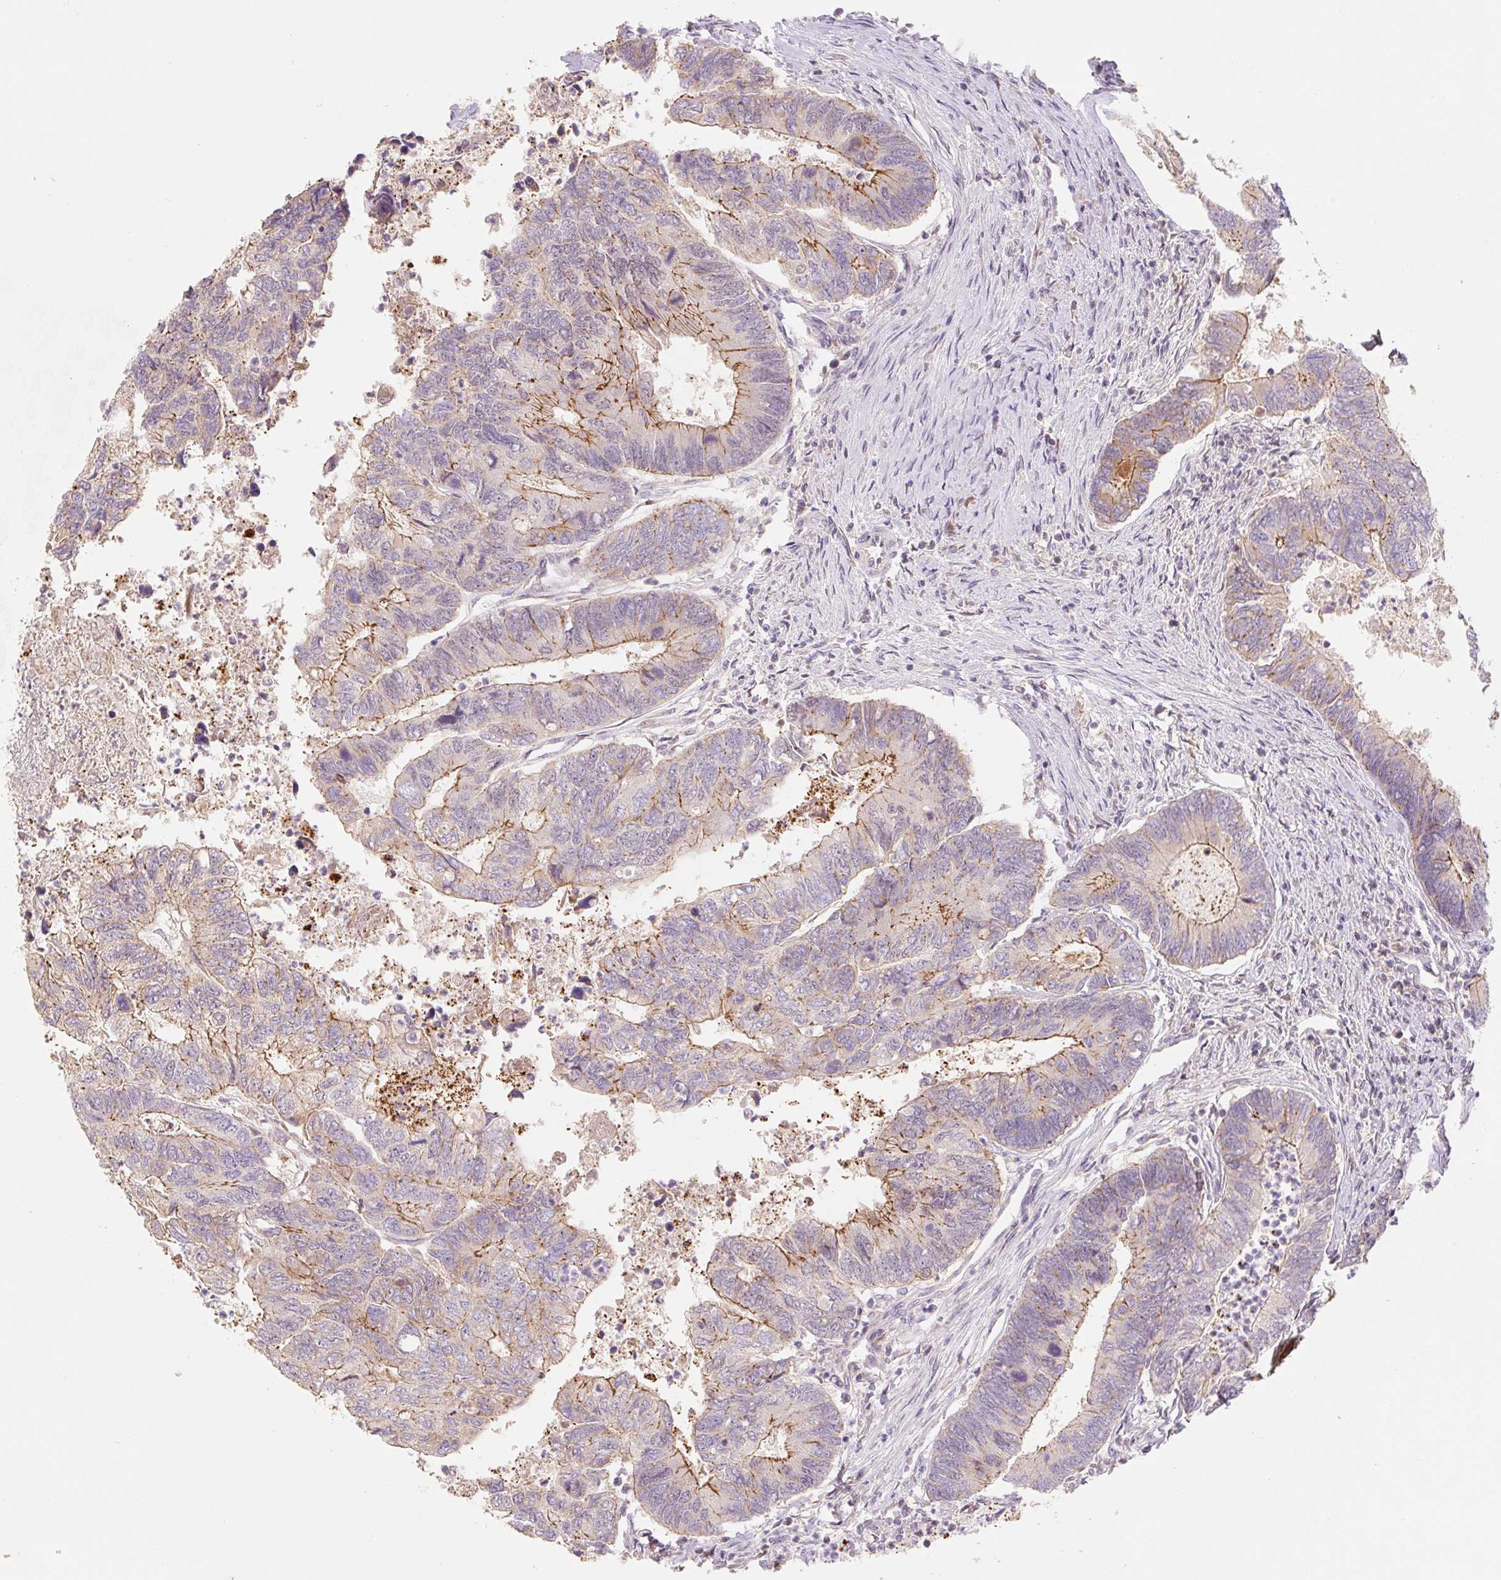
{"staining": {"intensity": "strong", "quantity": "<25%", "location": "cytoplasmic/membranous"}, "tissue": "colorectal cancer", "cell_type": "Tumor cells", "image_type": "cancer", "snomed": [{"axis": "morphology", "description": "Adenocarcinoma, NOS"}, {"axis": "topography", "description": "Colon"}], "caption": "Adenocarcinoma (colorectal) tissue shows strong cytoplasmic/membranous expression in approximately <25% of tumor cells, visualized by immunohistochemistry.", "gene": "MIA2", "patient": {"sex": "female", "age": 67}}